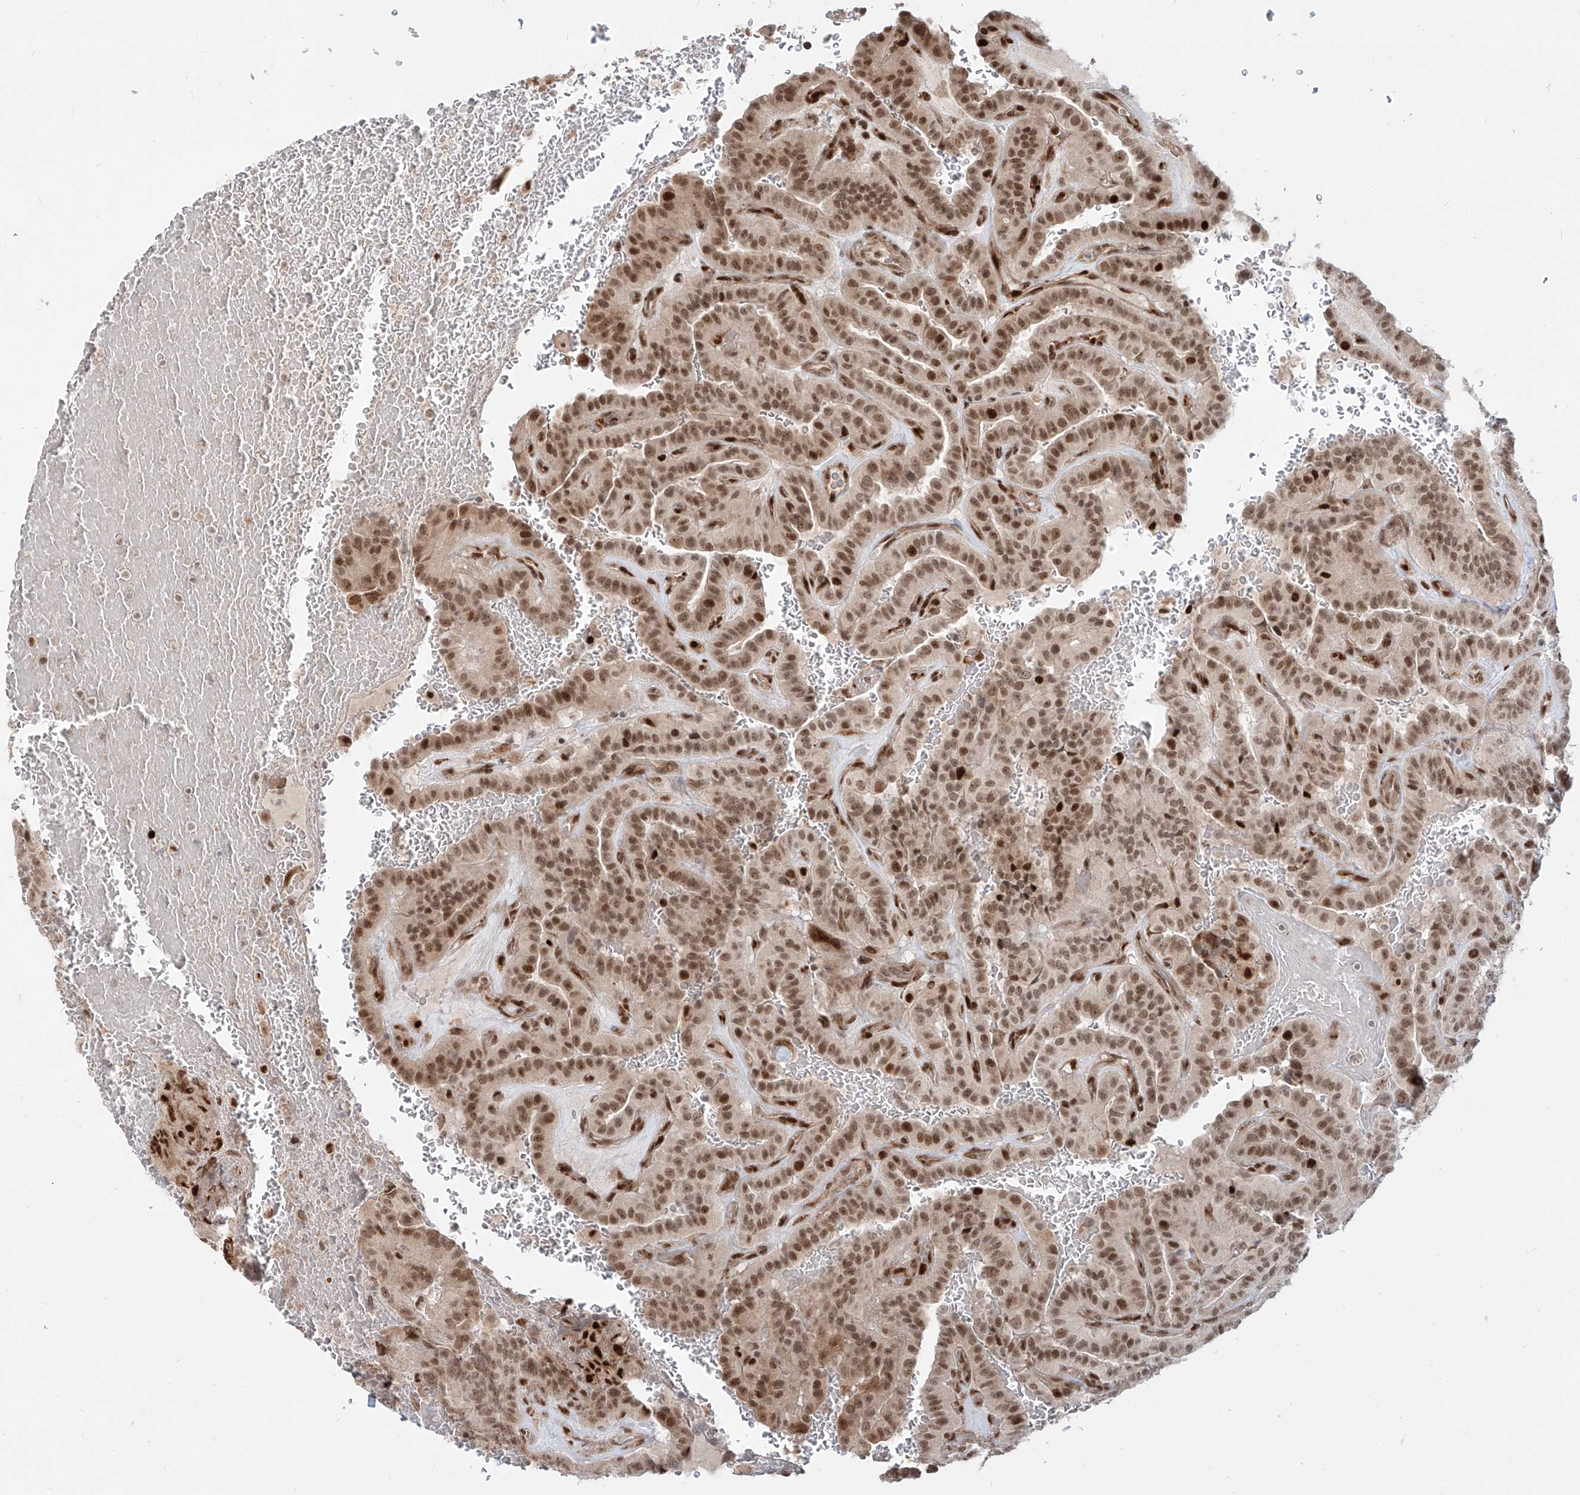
{"staining": {"intensity": "moderate", "quantity": ">75%", "location": "nuclear"}, "tissue": "thyroid cancer", "cell_type": "Tumor cells", "image_type": "cancer", "snomed": [{"axis": "morphology", "description": "Papillary adenocarcinoma, NOS"}, {"axis": "topography", "description": "Thyroid gland"}], "caption": "Papillary adenocarcinoma (thyroid) stained for a protein (brown) reveals moderate nuclear positive positivity in about >75% of tumor cells.", "gene": "ZNF710", "patient": {"sex": "male", "age": 77}}